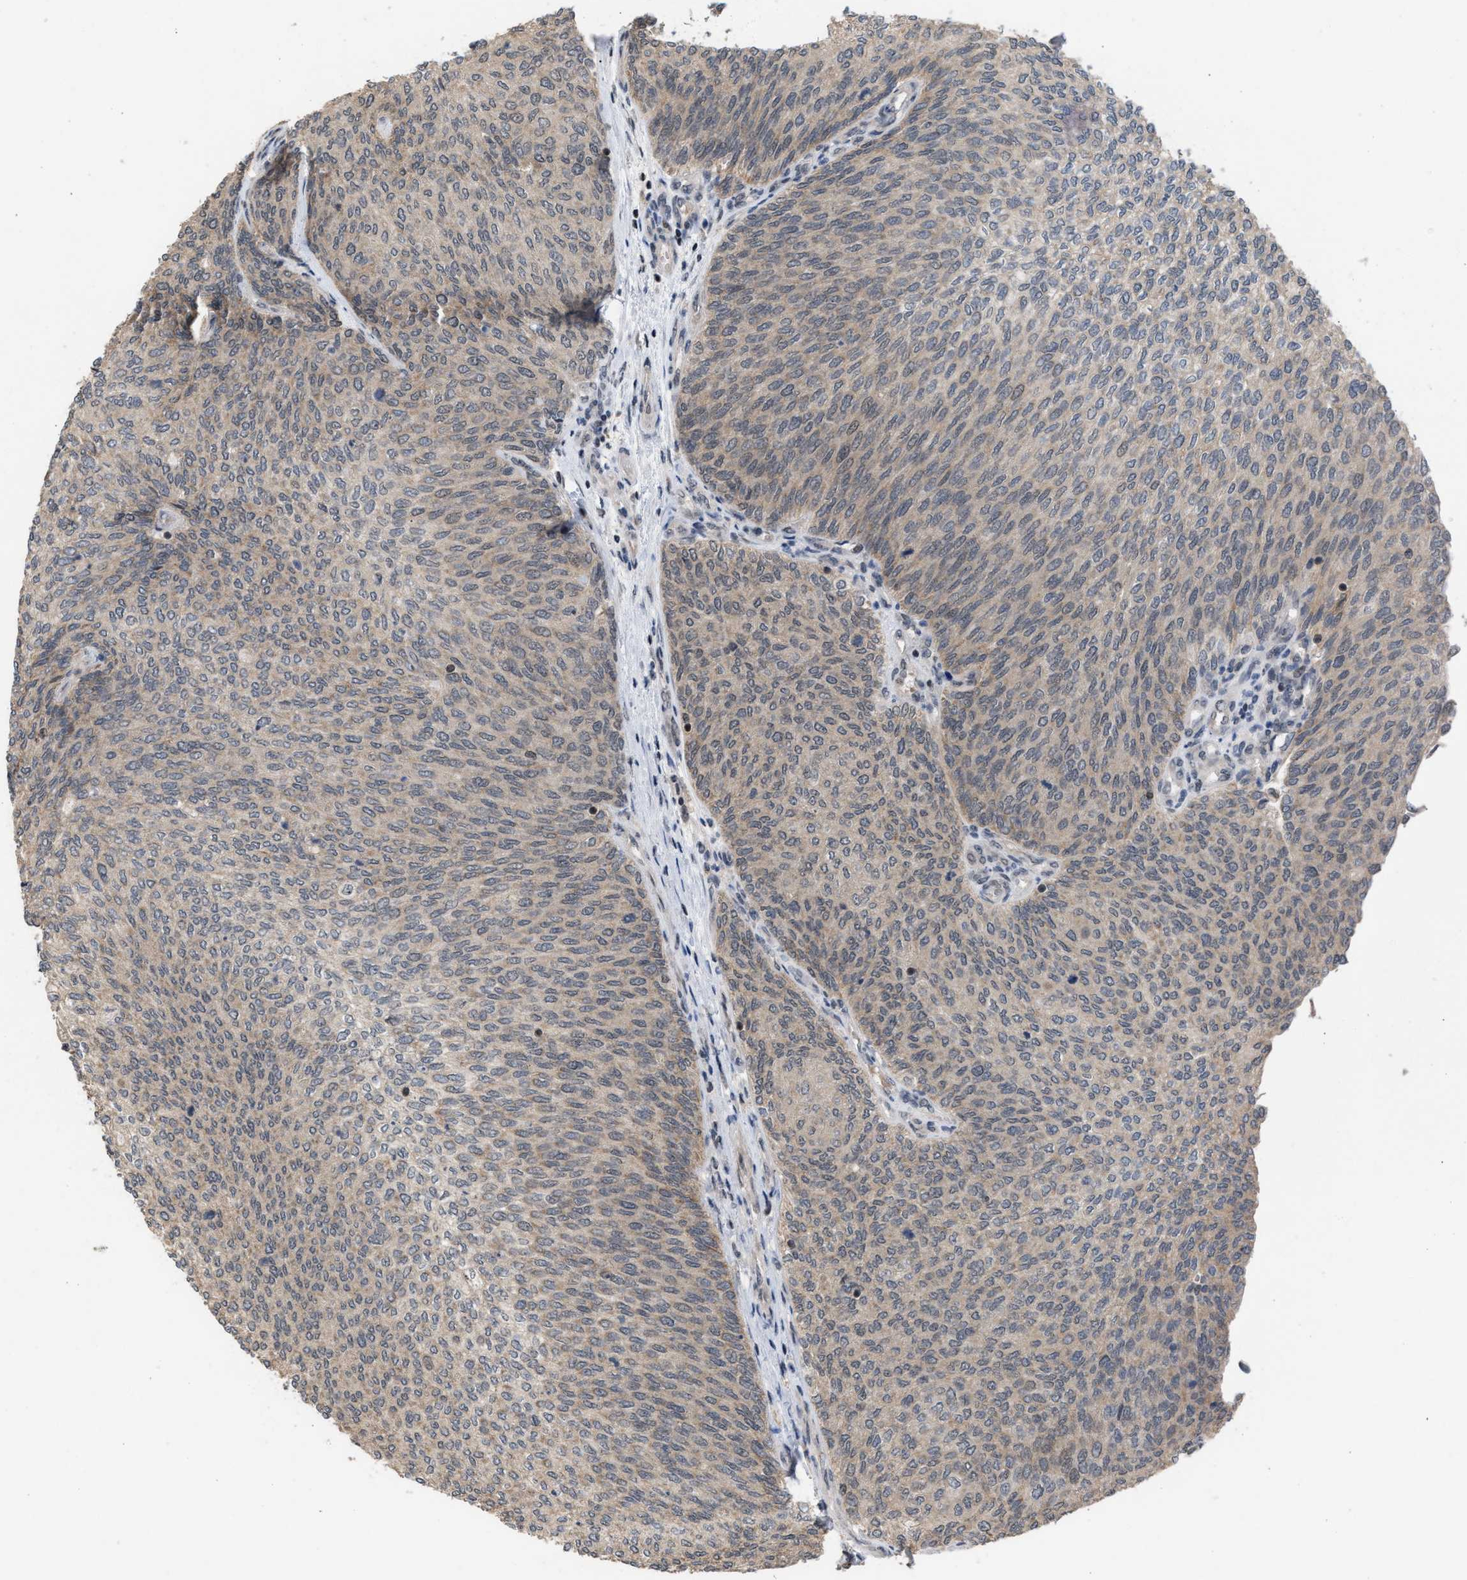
{"staining": {"intensity": "weak", "quantity": ">75%", "location": "cytoplasmic/membranous"}, "tissue": "urothelial cancer", "cell_type": "Tumor cells", "image_type": "cancer", "snomed": [{"axis": "morphology", "description": "Urothelial carcinoma, Low grade"}, {"axis": "topography", "description": "Urinary bladder"}], "caption": "This histopathology image demonstrates low-grade urothelial carcinoma stained with immunohistochemistry to label a protein in brown. The cytoplasmic/membranous of tumor cells show weak positivity for the protein. Nuclei are counter-stained blue.", "gene": "C9orf78", "patient": {"sex": "female", "age": 79}}